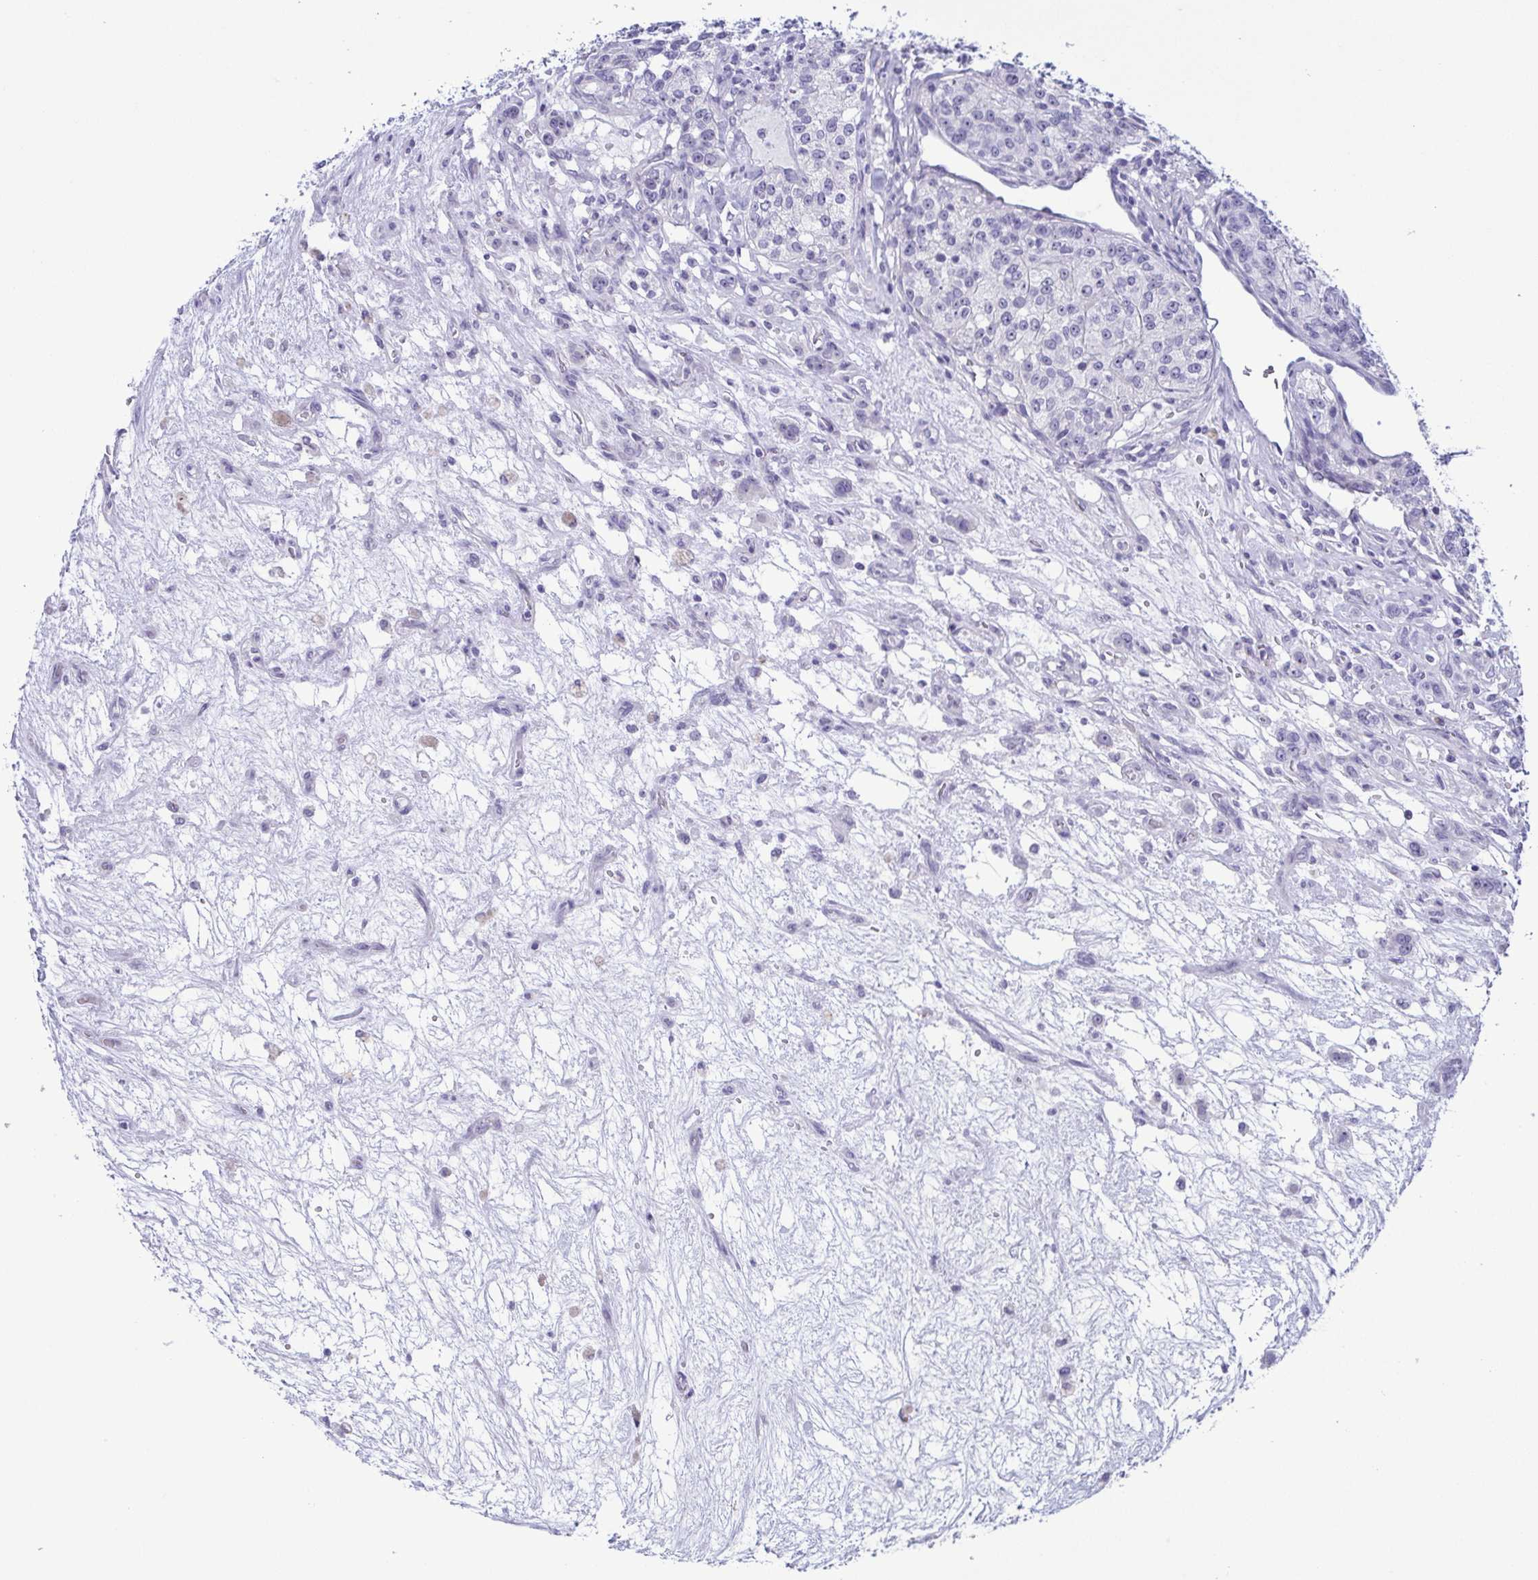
{"staining": {"intensity": "negative", "quantity": "none", "location": "none"}, "tissue": "renal cancer", "cell_type": "Tumor cells", "image_type": "cancer", "snomed": [{"axis": "morphology", "description": "Adenocarcinoma, NOS"}, {"axis": "topography", "description": "Kidney"}], "caption": "Renal cancer (adenocarcinoma) was stained to show a protein in brown. There is no significant expression in tumor cells.", "gene": "MYL7", "patient": {"sex": "female", "age": 63}}